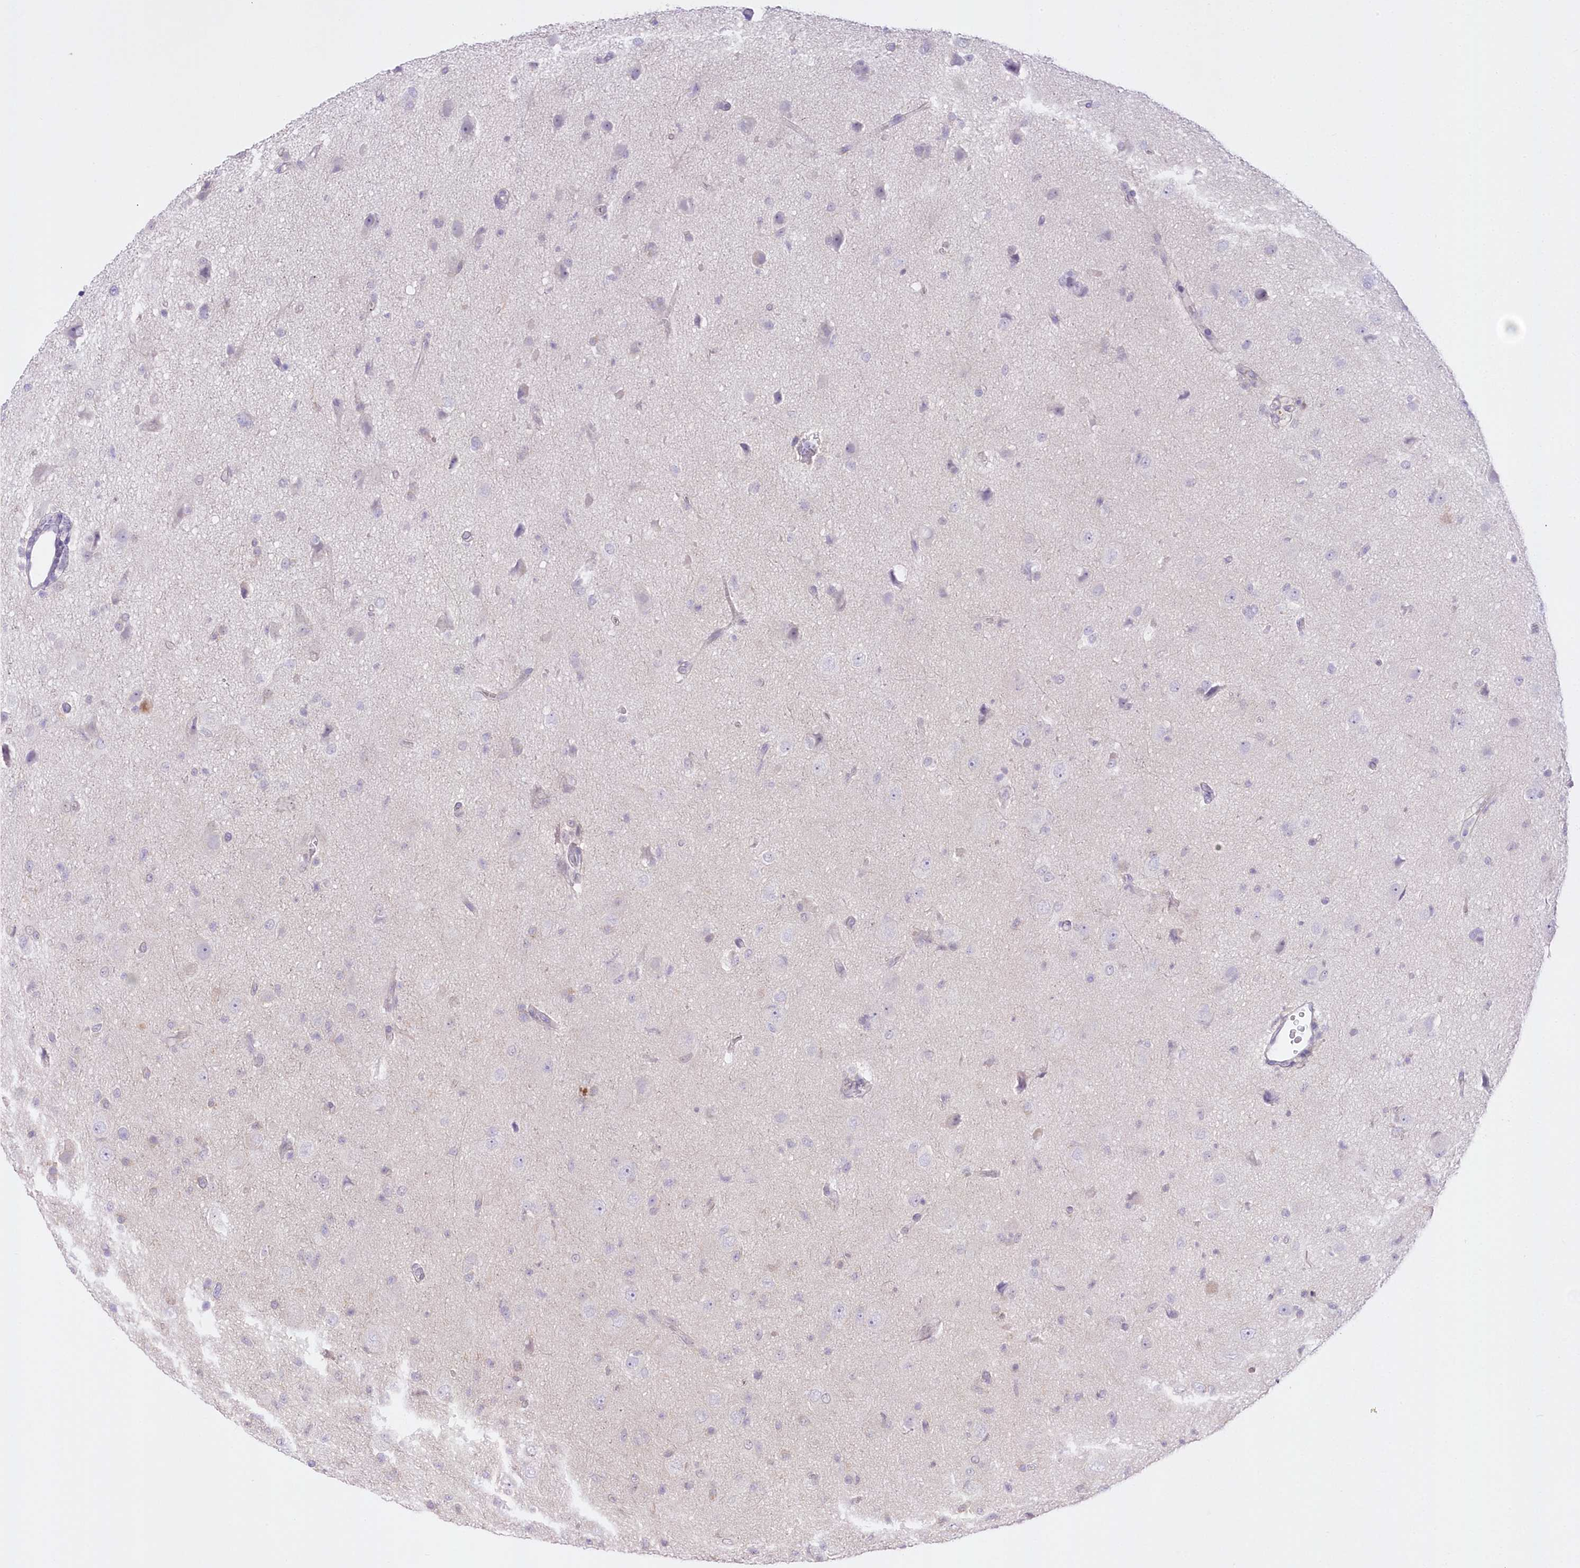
{"staining": {"intensity": "negative", "quantity": "none", "location": "none"}, "tissue": "glioma", "cell_type": "Tumor cells", "image_type": "cancer", "snomed": [{"axis": "morphology", "description": "Glioma, malignant, High grade"}, {"axis": "topography", "description": "Brain"}], "caption": "The immunohistochemistry (IHC) histopathology image has no significant staining in tumor cells of glioma tissue. Nuclei are stained in blue.", "gene": "UBA6", "patient": {"sex": "female", "age": 57}}